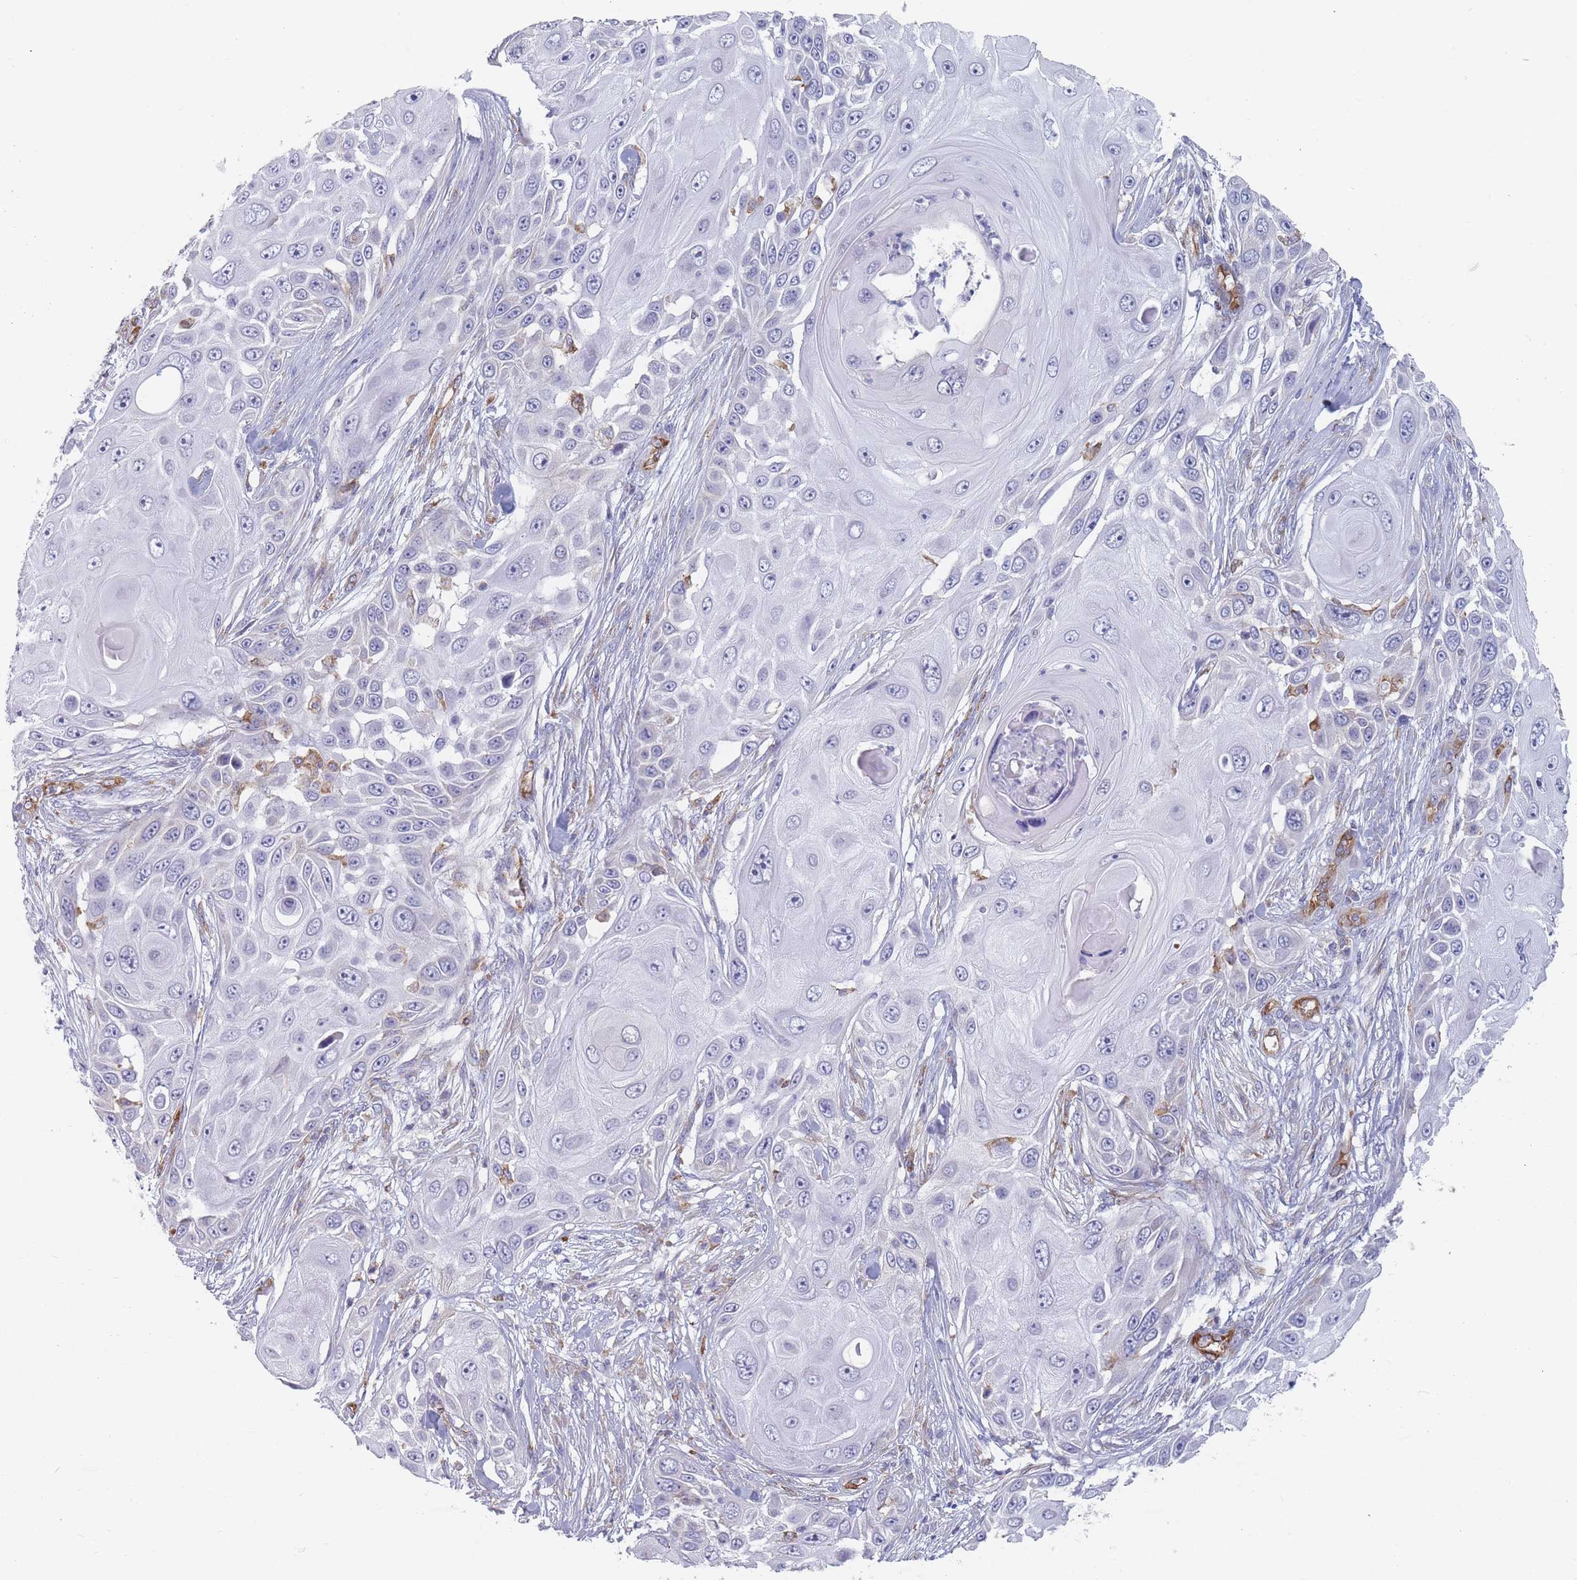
{"staining": {"intensity": "negative", "quantity": "none", "location": "none"}, "tissue": "skin cancer", "cell_type": "Tumor cells", "image_type": "cancer", "snomed": [{"axis": "morphology", "description": "Squamous cell carcinoma, NOS"}, {"axis": "topography", "description": "Skin"}], "caption": "Image shows no protein staining in tumor cells of squamous cell carcinoma (skin) tissue. (Stains: DAB IHC with hematoxylin counter stain, Microscopy: brightfield microscopy at high magnification).", "gene": "MAP1S", "patient": {"sex": "female", "age": 44}}